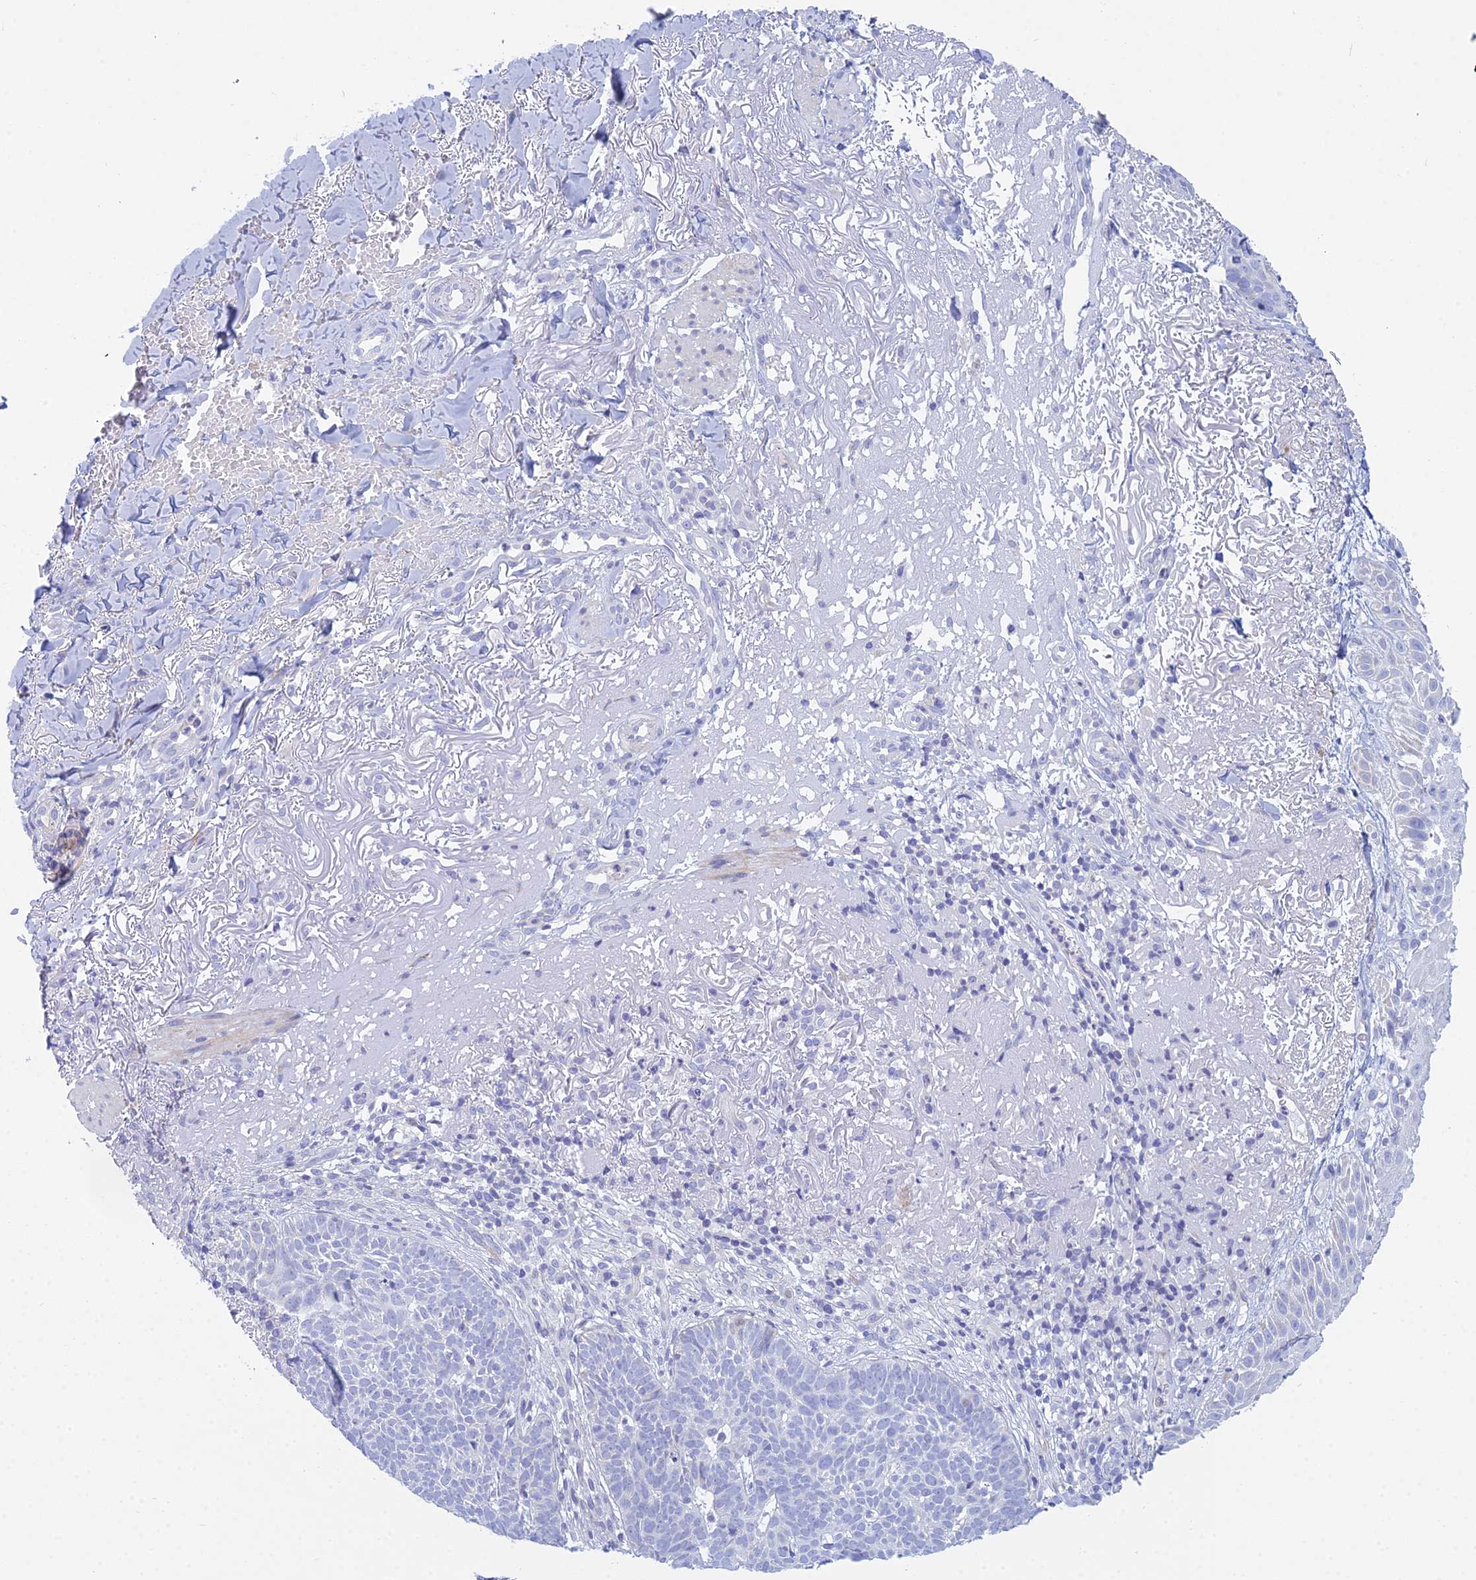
{"staining": {"intensity": "negative", "quantity": "none", "location": "none"}, "tissue": "skin cancer", "cell_type": "Tumor cells", "image_type": "cancer", "snomed": [{"axis": "morphology", "description": "Basal cell carcinoma"}, {"axis": "topography", "description": "Skin"}], "caption": "Immunohistochemical staining of skin cancer reveals no significant staining in tumor cells.", "gene": "PRR13", "patient": {"sex": "female", "age": 78}}